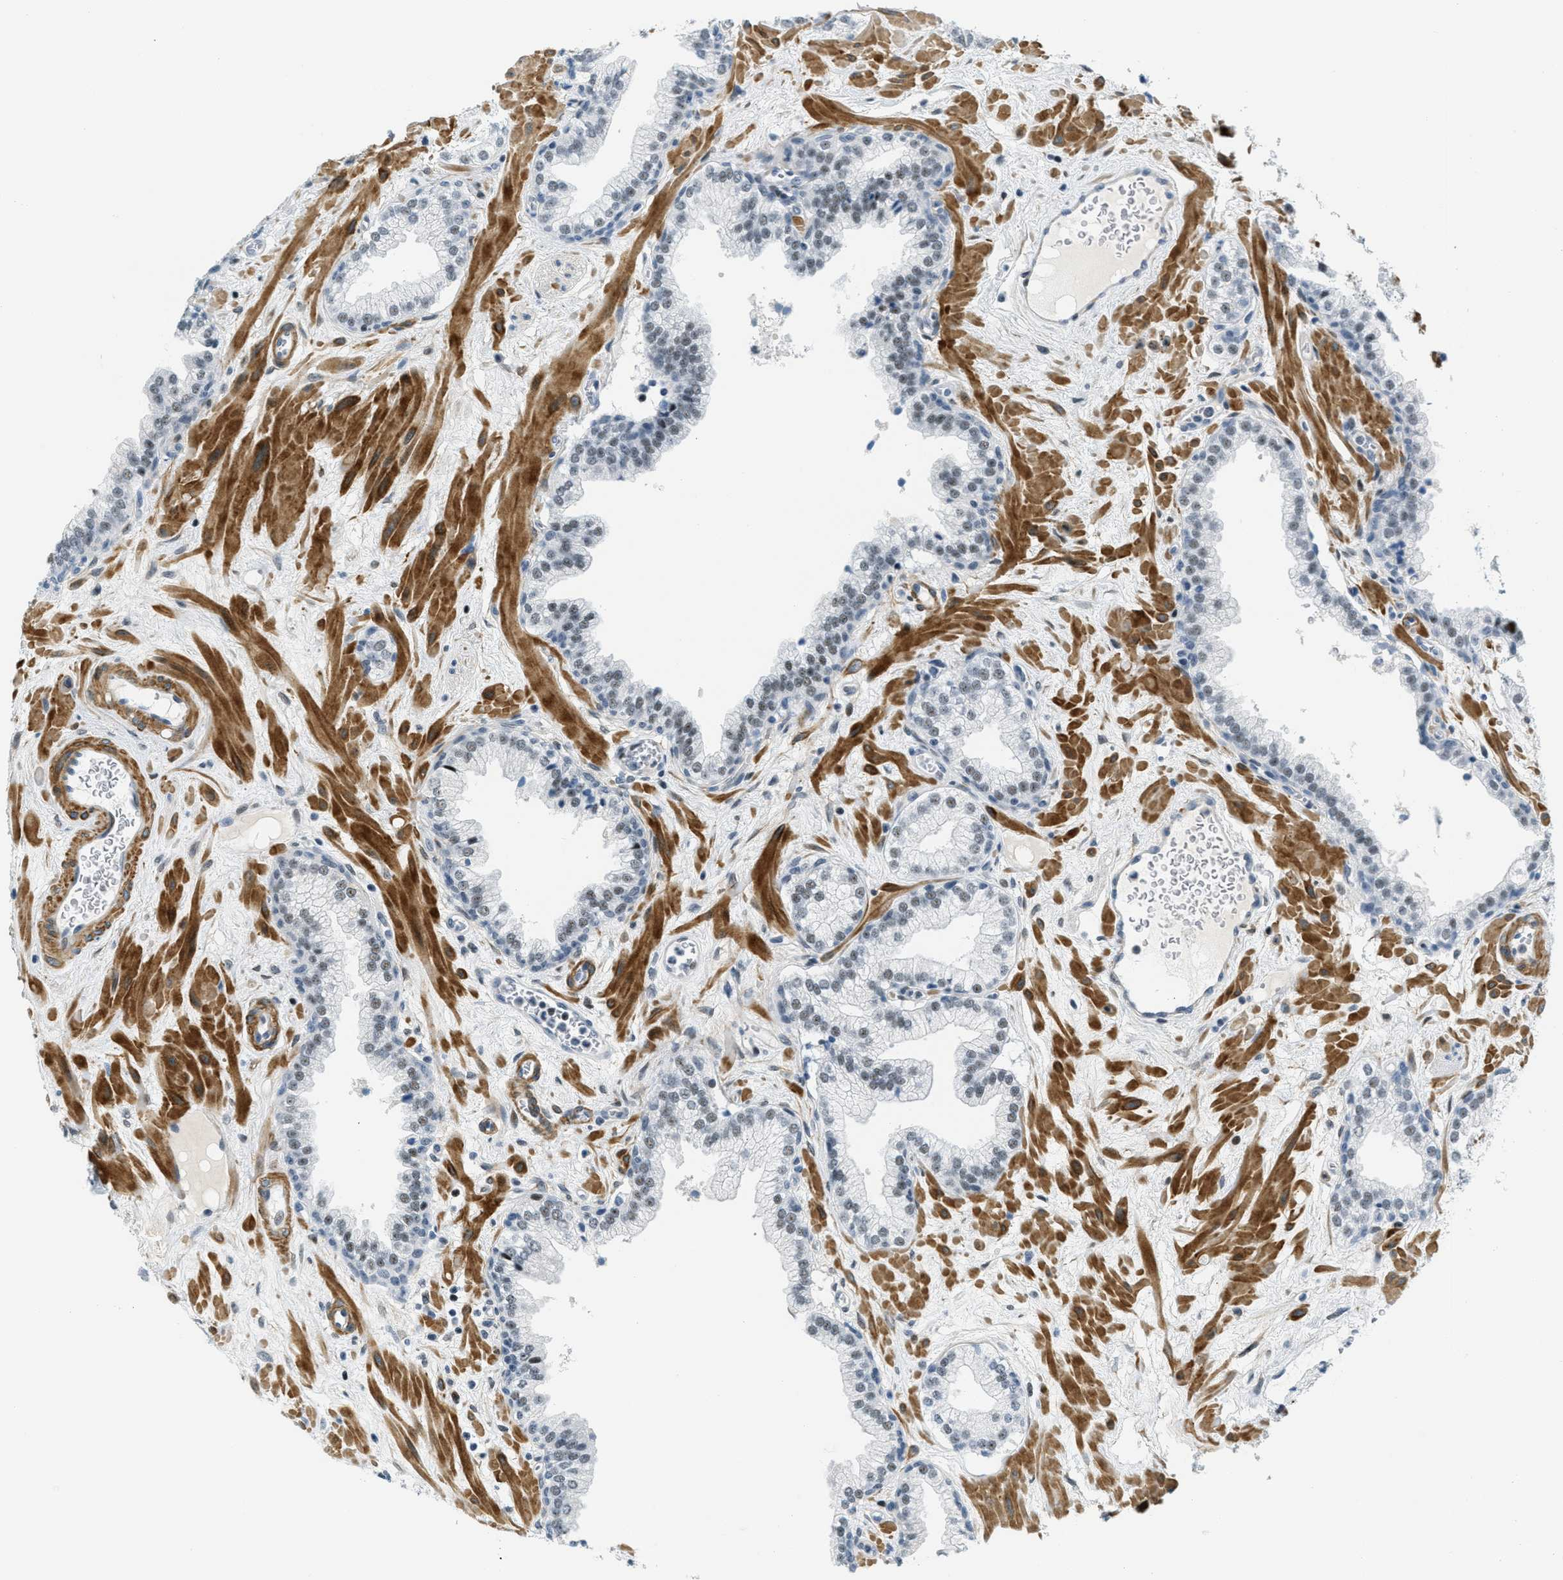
{"staining": {"intensity": "weak", "quantity": ">75%", "location": "nuclear"}, "tissue": "prostate", "cell_type": "Glandular cells", "image_type": "normal", "snomed": [{"axis": "morphology", "description": "Normal tissue, NOS"}, {"axis": "morphology", "description": "Urothelial carcinoma, Low grade"}, {"axis": "topography", "description": "Urinary bladder"}, {"axis": "topography", "description": "Prostate"}], "caption": "A high-resolution micrograph shows immunohistochemistry (IHC) staining of normal prostate, which shows weak nuclear expression in approximately >75% of glandular cells.", "gene": "ZDHHC23", "patient": {"sex": "male", "age": 60}}